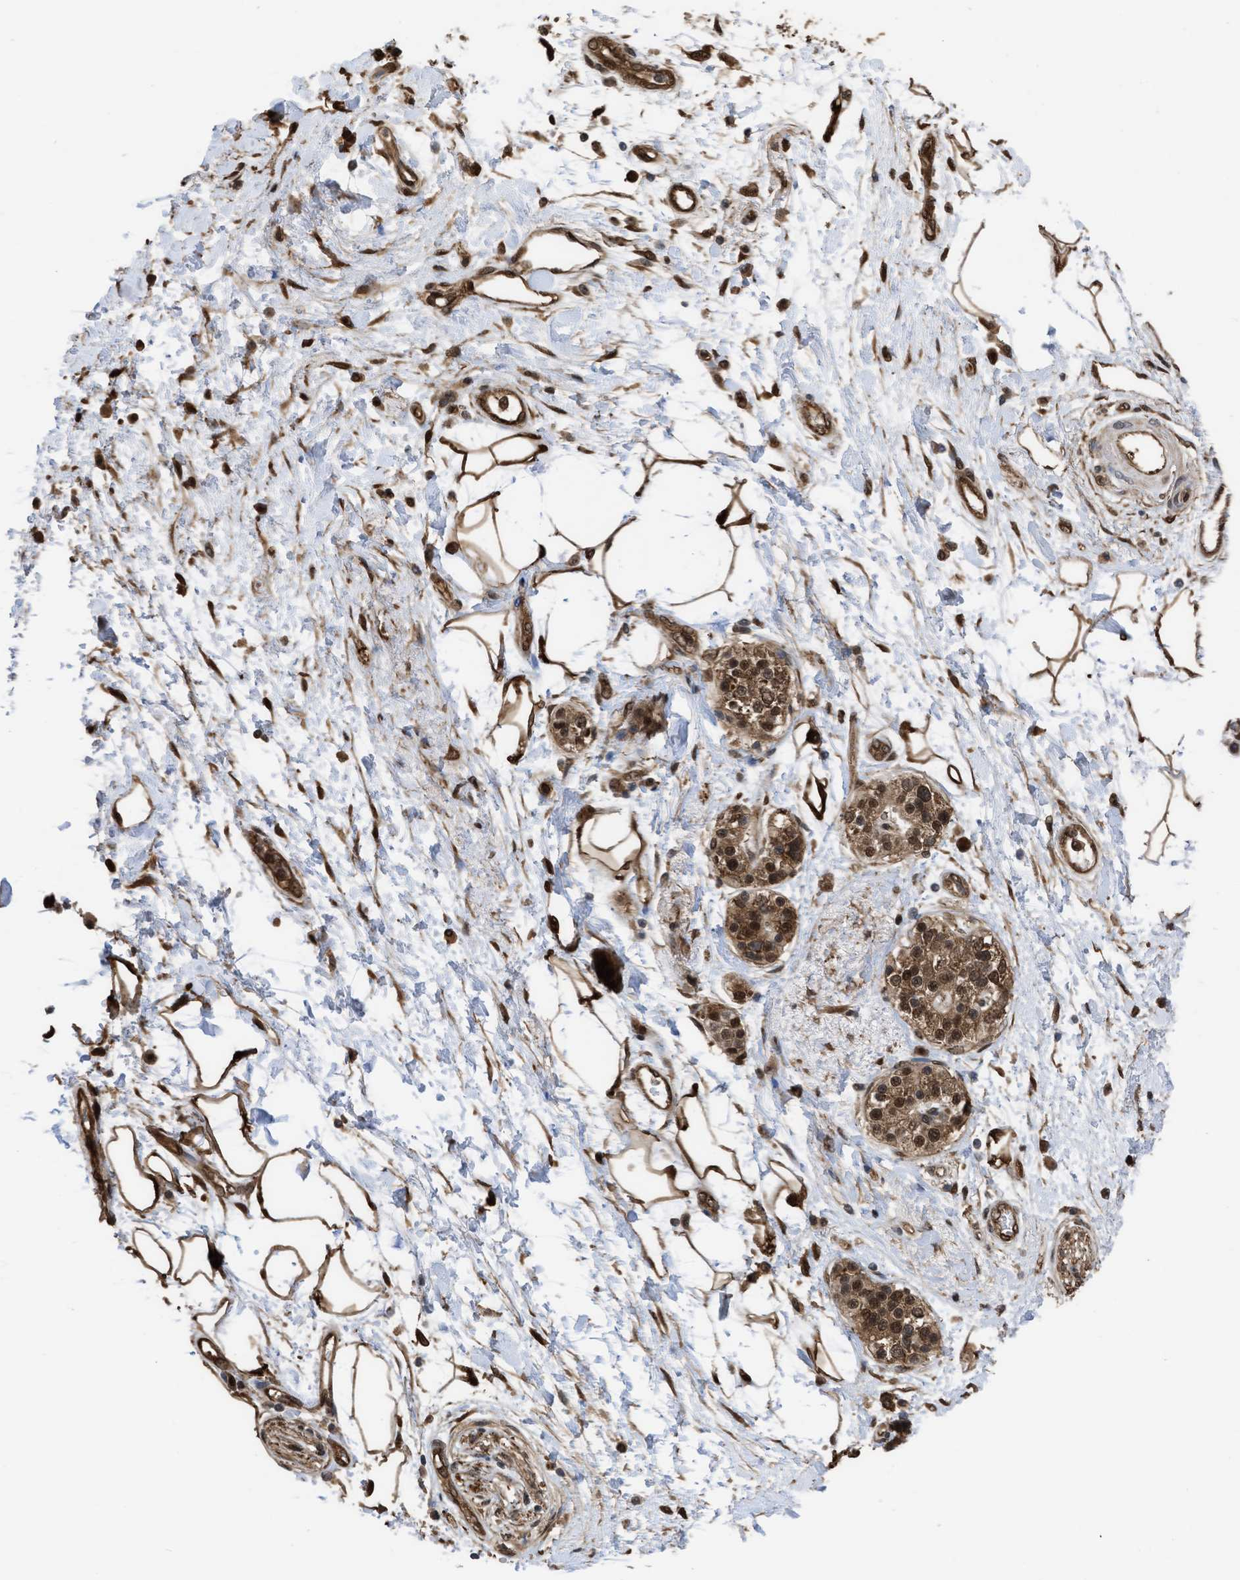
{"staining": {"intensity": "strong", "quantity": ">75%", "location": "cytoplasmic/membranous"}, "tissue": "adipose tissue", "cell_type": "Adipocytes", "image_type": "normal", "snomed": [{"axis": "morphology", "description": "Normal tissue, NOS"}, {"axis": "morphology", "description": "Adenocarcinoma, NOS"}, {"axis": "topography", "description": "Duodenum"}, {"axis": "topography", "description": "Peripheral nerve tissue"}], "caption": "IHC histopathology image of normal adipose tissue stained for a protein (brown), which shows high levels of strong cytoplasmic/membranous staining in approximately >75% of adipocytes.", "gene": "YWHAG", "patient": {"sex": "female", "age": 60}}